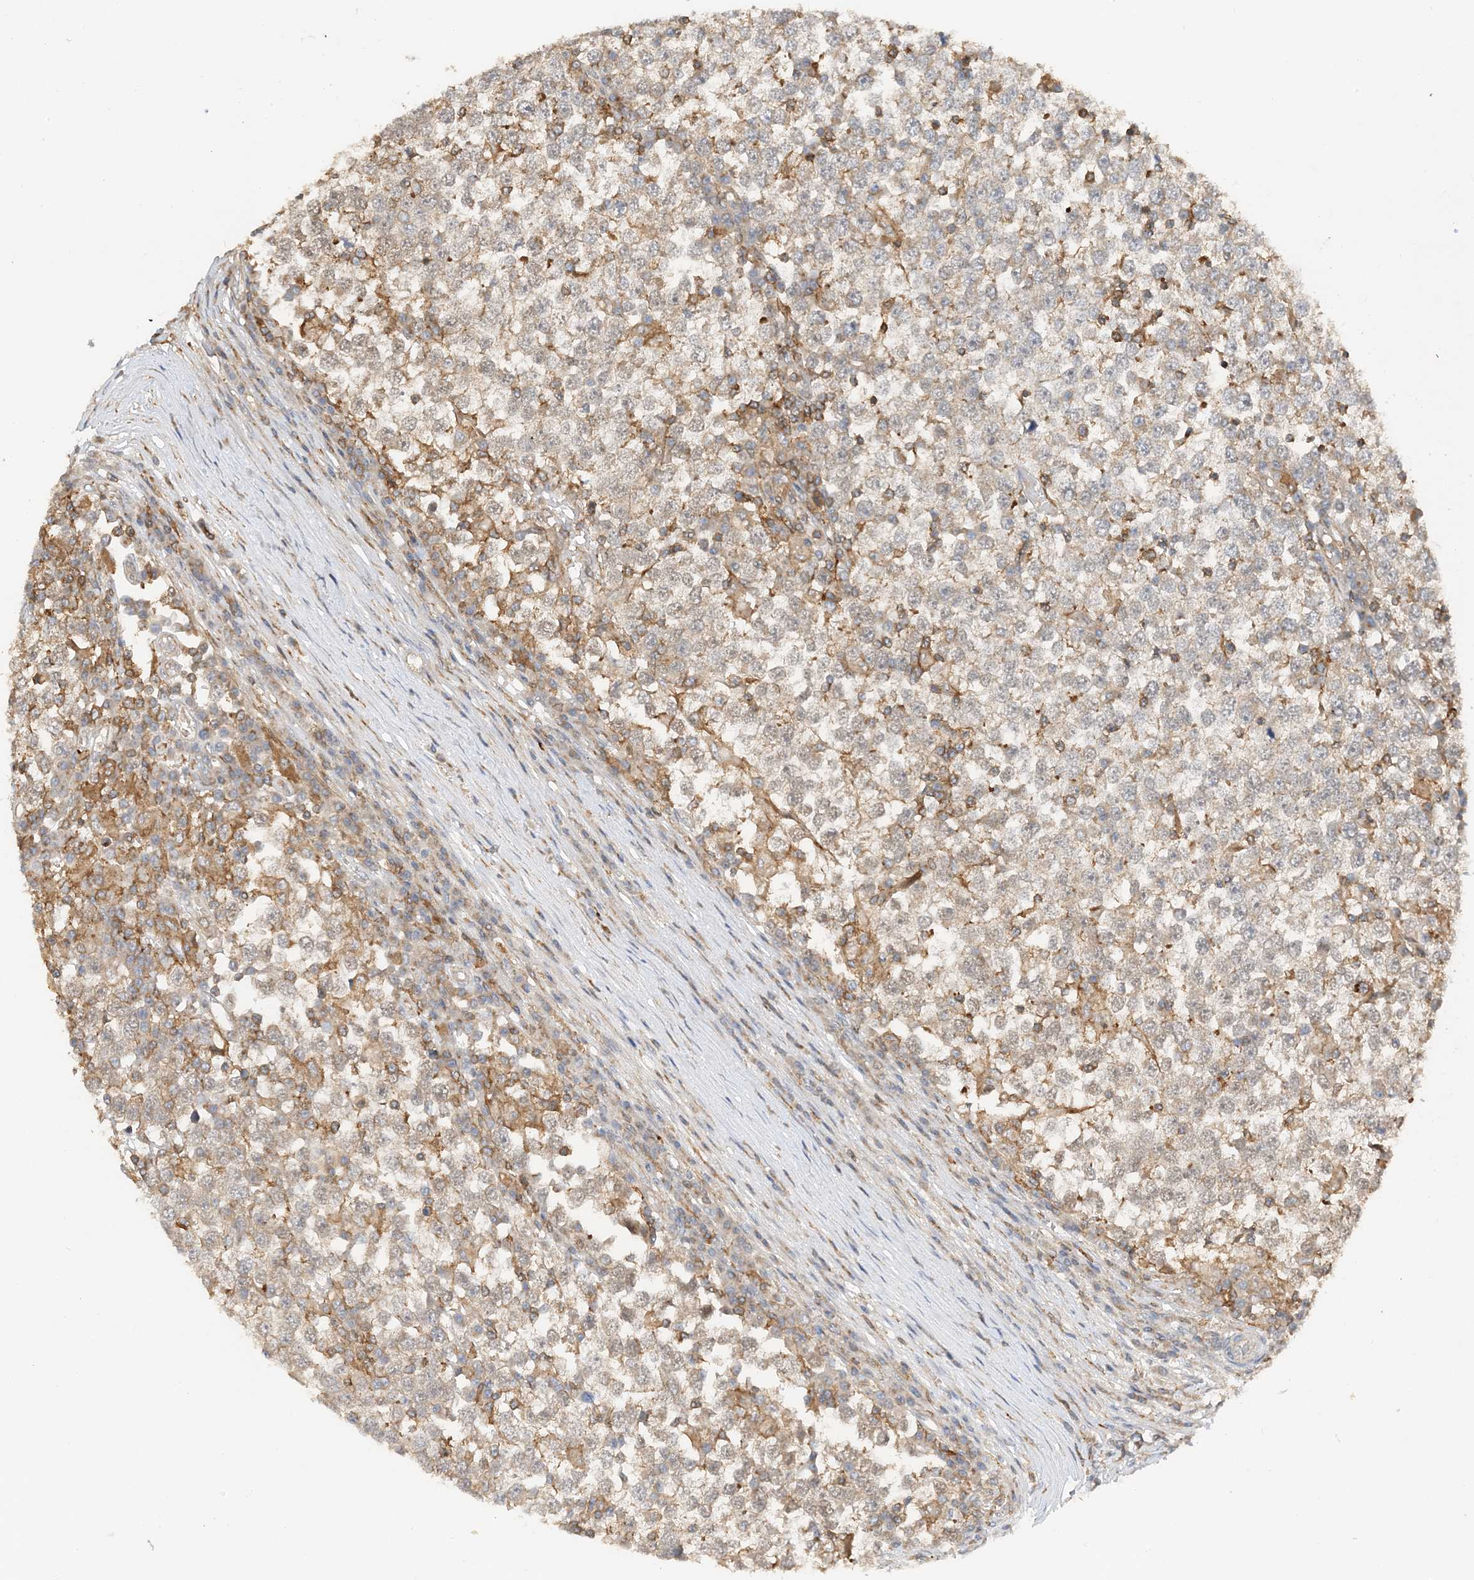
{"staining": {"intensity": "moderate", "quantity": "25%-75%", "location": "cytoplasmic/membranous,nuclear"}, "tissue": "testis cancer", "cell_type": "Tumor cells", "image_type": "cancer", "snomed": [{"axis": "morphology", "description": "Seminoma, NOS"}, {"axis": "topography", "description": "Testis"}], "caption": "The histopathology image demonstrates immunohistochemical staining of testis cancer (seminoma). There is moderate cytoplasmic/membranous and nuclear positivity is present in approximately 25%-75% of tumor cells.", "gene": "TATDN3", "patient": {"sex": "male", "age": 65}}